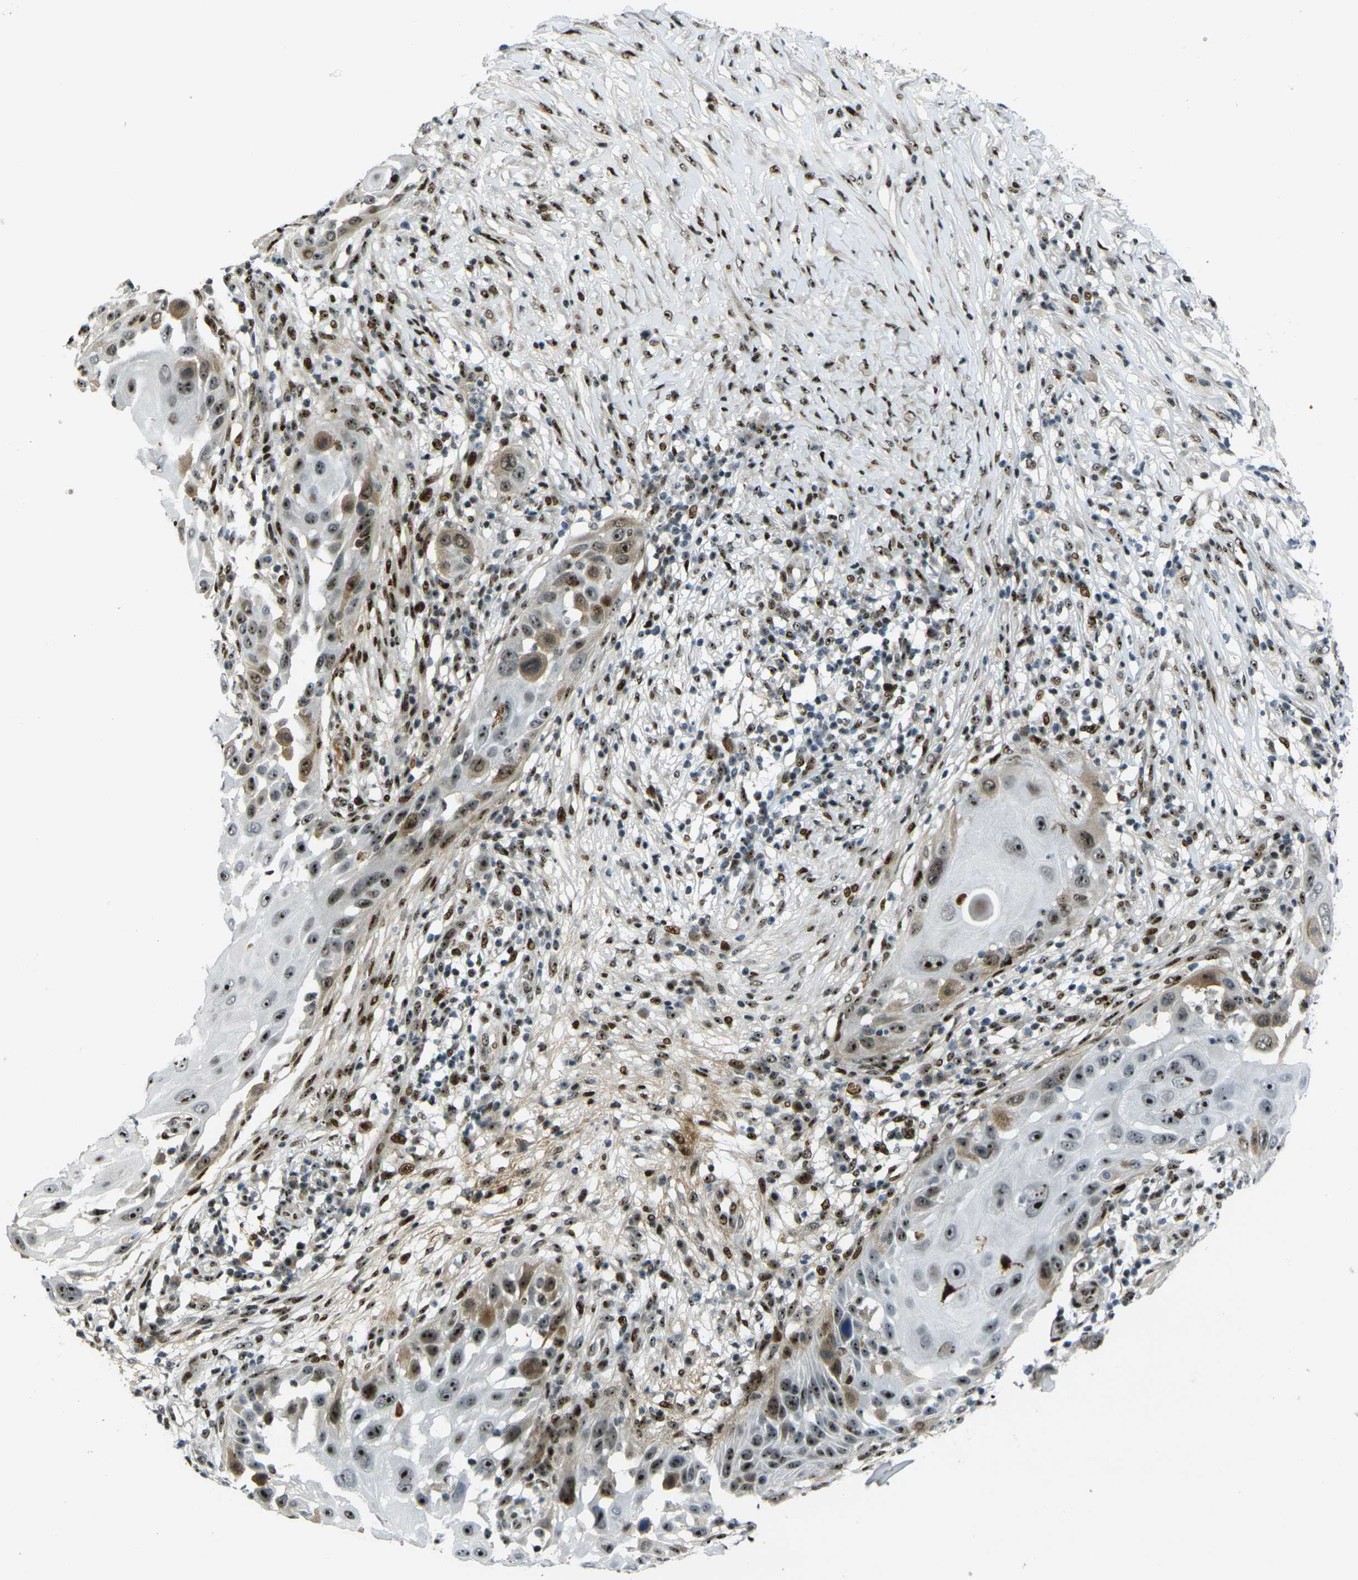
{"staining": {"intensity": "moderate", "quantity": ">75%", "location": "nuclear"}, "tissue": "skin cancer", "cell_type": "Tumor cells", "image_type": "cancer", "snomed": [{"axis": "morphology", "description": "Squamous cell carcinoma, NOS"}, {"axis": "topography", "description": "Skin"}], "caption": "There is medium levels of moderate nuclear positivity in tumor cells of skin cancer, as demonstrated by immunohistochemical staining (brown color).", "gene": "UBE2C", "patient": {"sex": "female", "age": 44}}